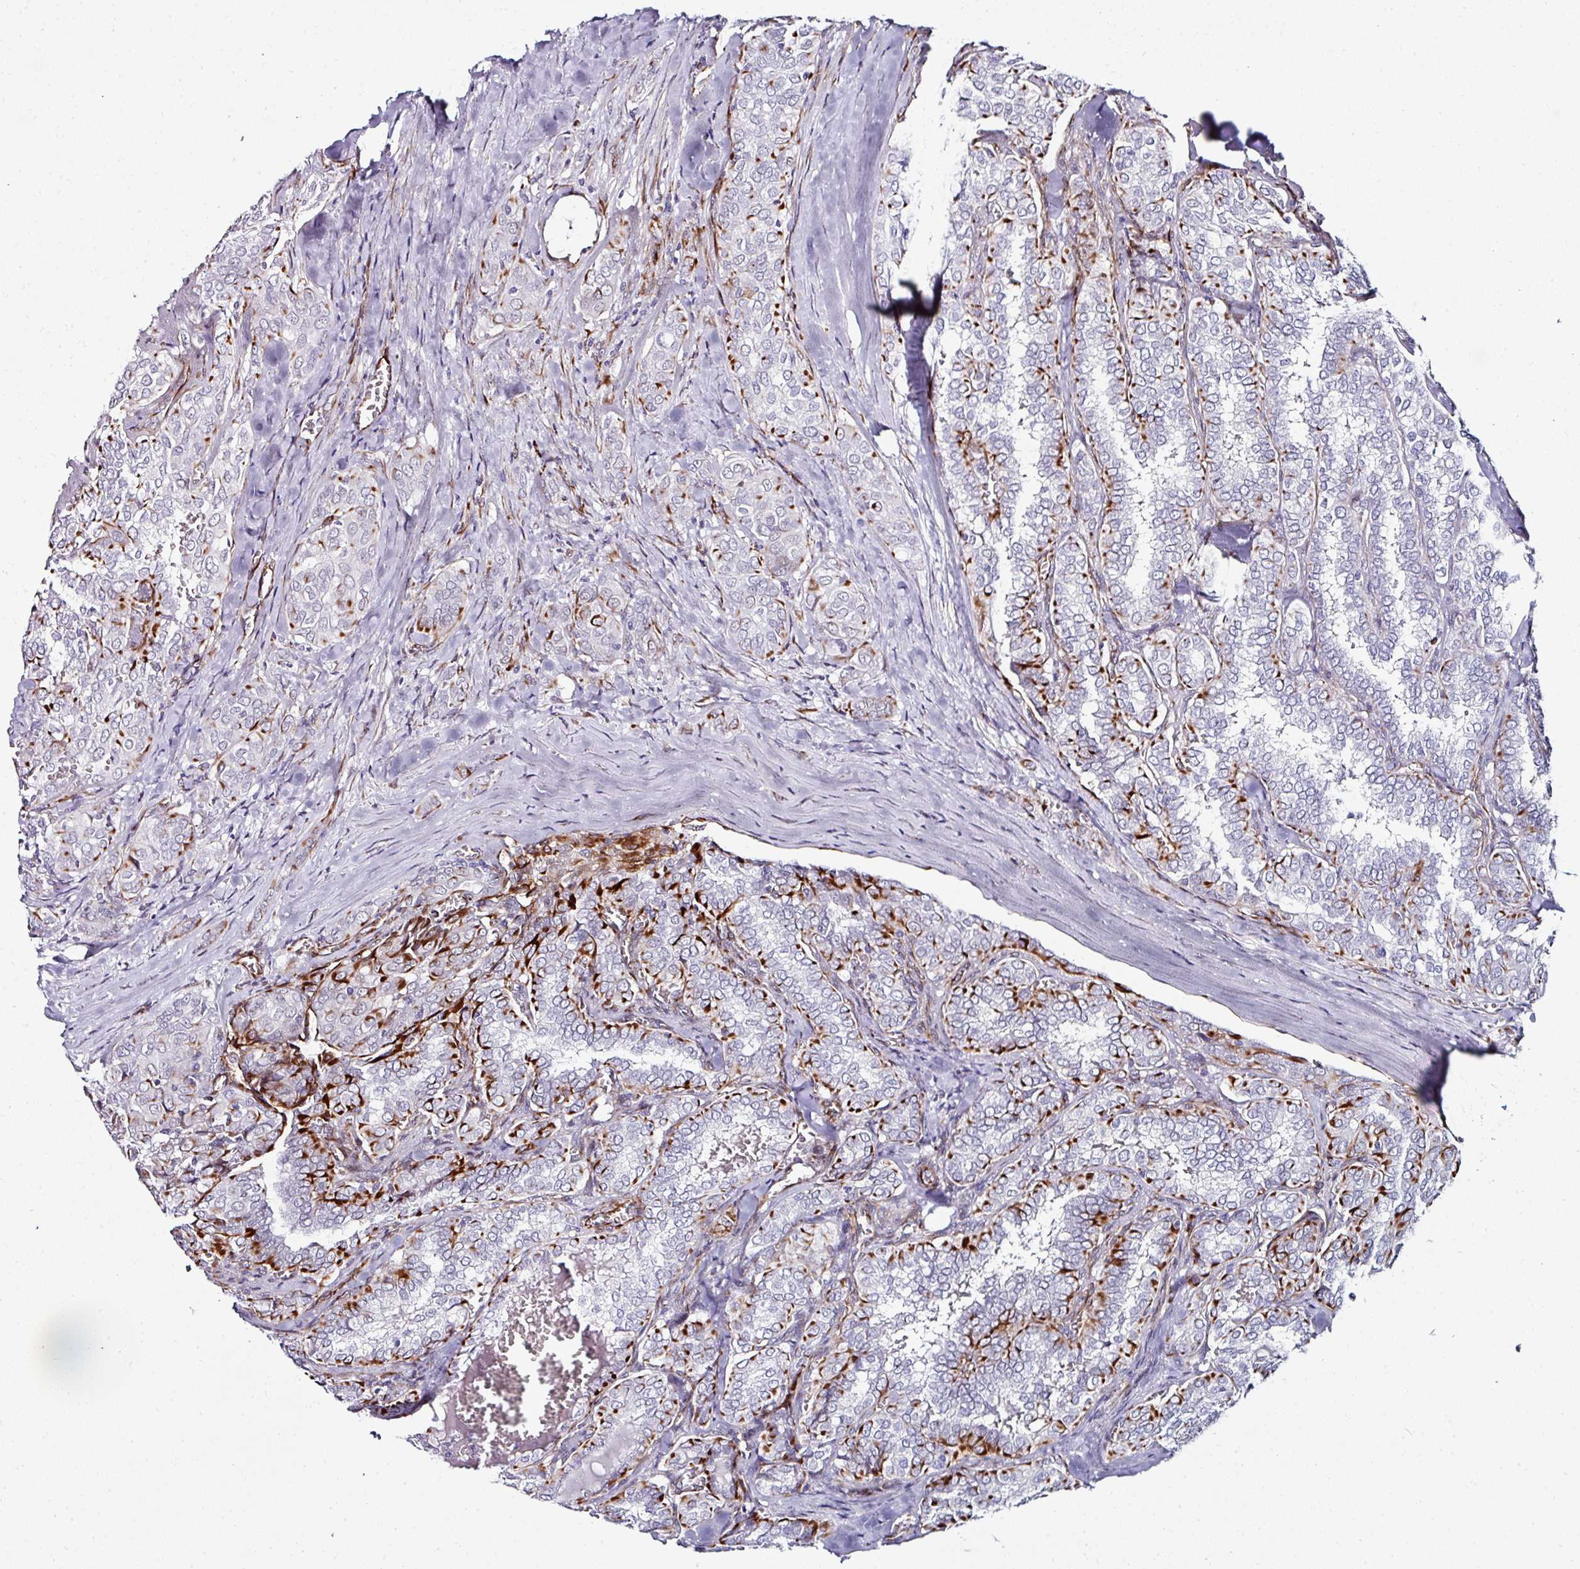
{"staining": {"intensity": "strong", "quantity": "<25%", "location": "cytoplasmic/membranous"}, "tissue": "thyroid cancer", "cell_type": "Tumor cells", "image_type": "cancer", "snomed": [{"axis": "morphology", "description": "Papillary adenocarcinoma, NOS"}, {"axis": "topography", "description": "Thyroid gland"}], "caption": "Immunohistochemical staining of human thyroid papillary adenocarcinoma reveals medium levels of strong cytoplasmic/membranous protein staining in approximately <25% of tumor cells.", "gene": "TMPRSS9", "patient": {"sex": "female", "age": 30}}